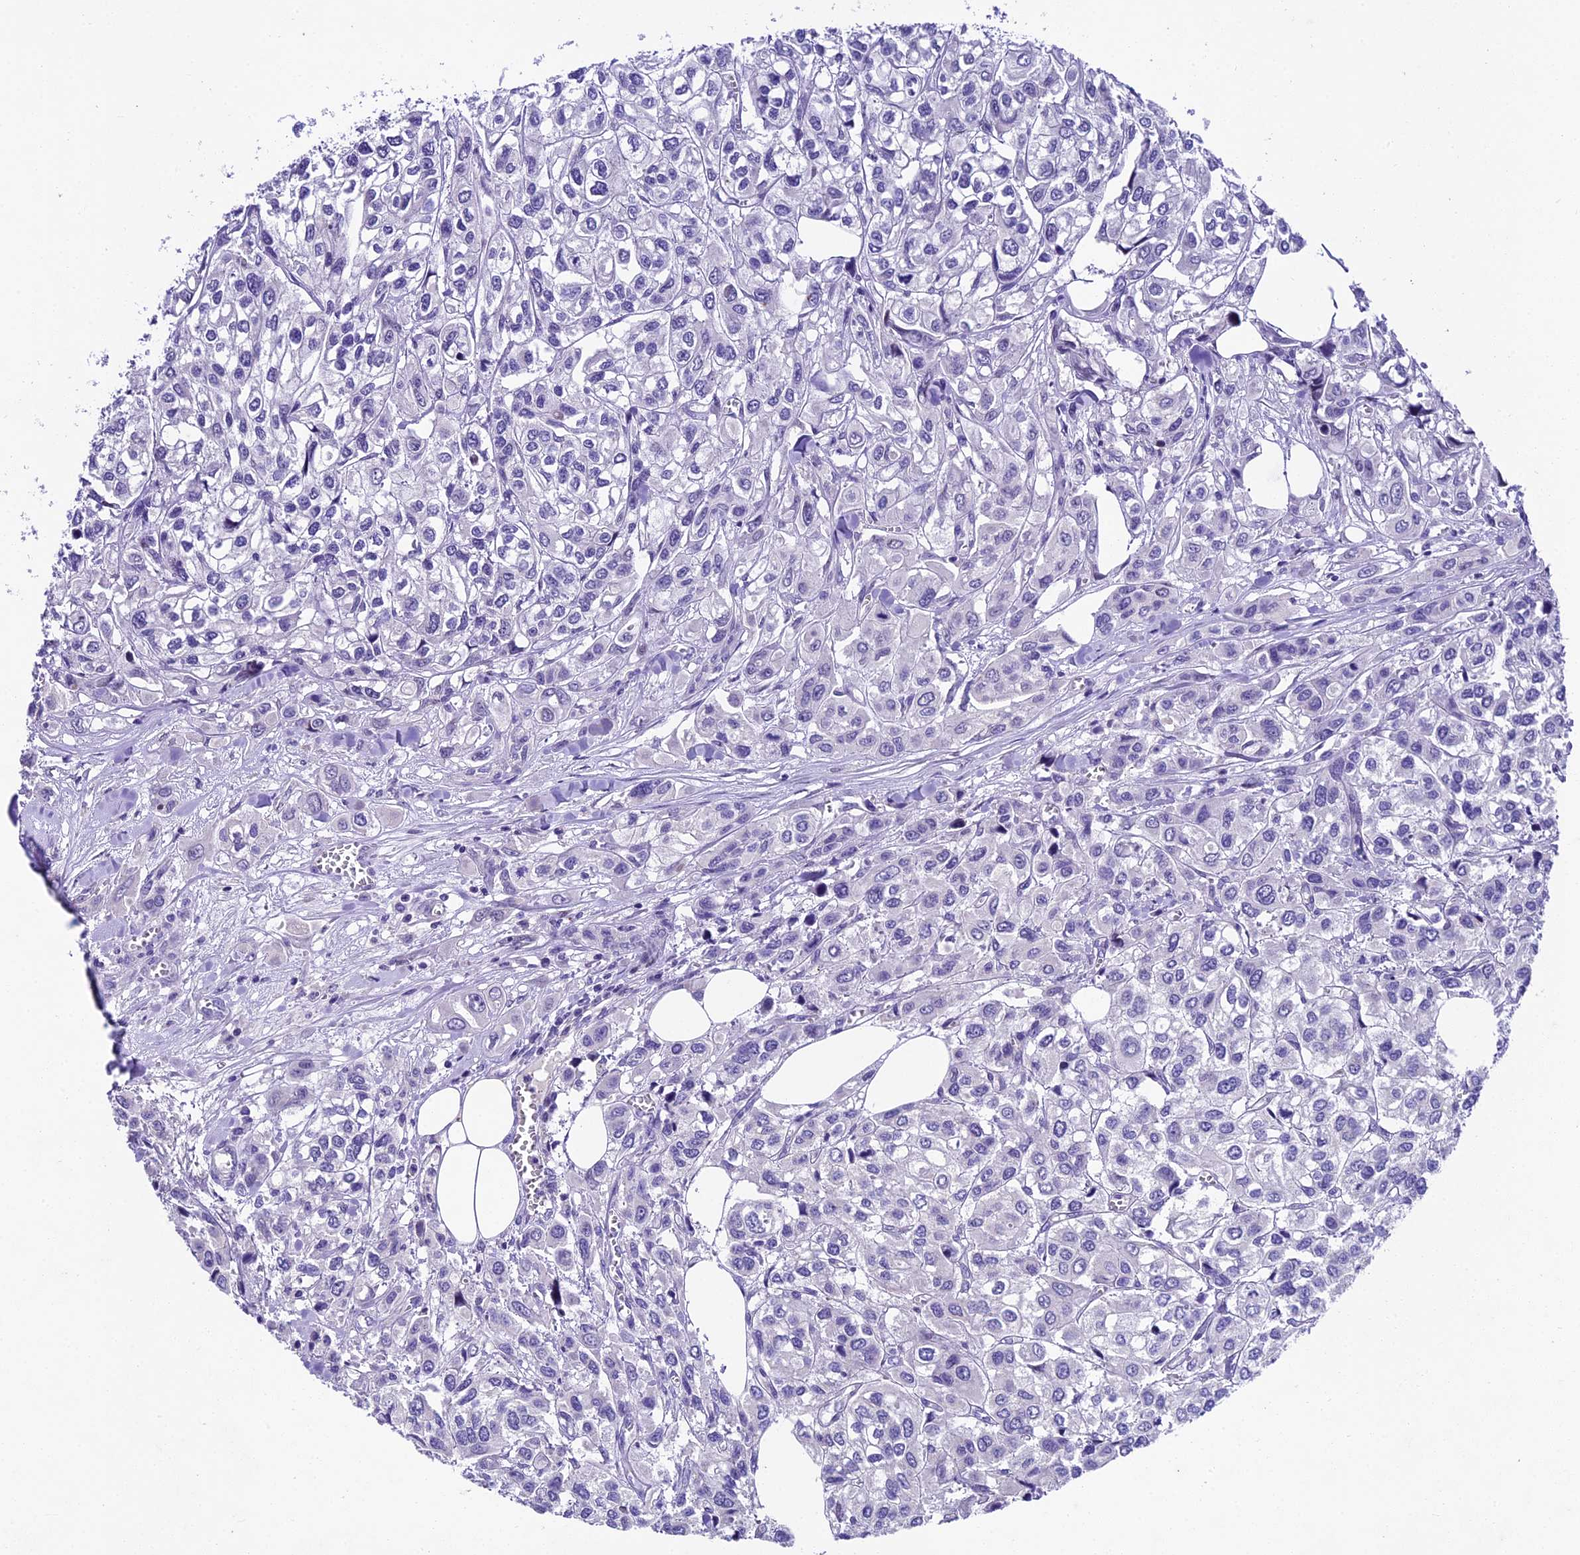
{"staining": {"intensity": "negative", "quantity": "none", "location": "none"}, "tissue": "urothelial cancer", "cell_type": "Tumor cells", "image_type": "cancer", "snomed": [{"axis": "morphology", "description": "Urothelial carcinoma, High grade"}, {"axis": "topography", "description": "Urinary bladder"}], "caption": "Immunohistochemistry (IHC) of human high-grade urothelial carcinoma displays no expression in tumor cells. (Brightfield microscopy of DAB (3,3'-diaminobenzidine) IHC at high magnification).", "gene": "IFT140", "patient": {"sex": "male", "age": 67}}